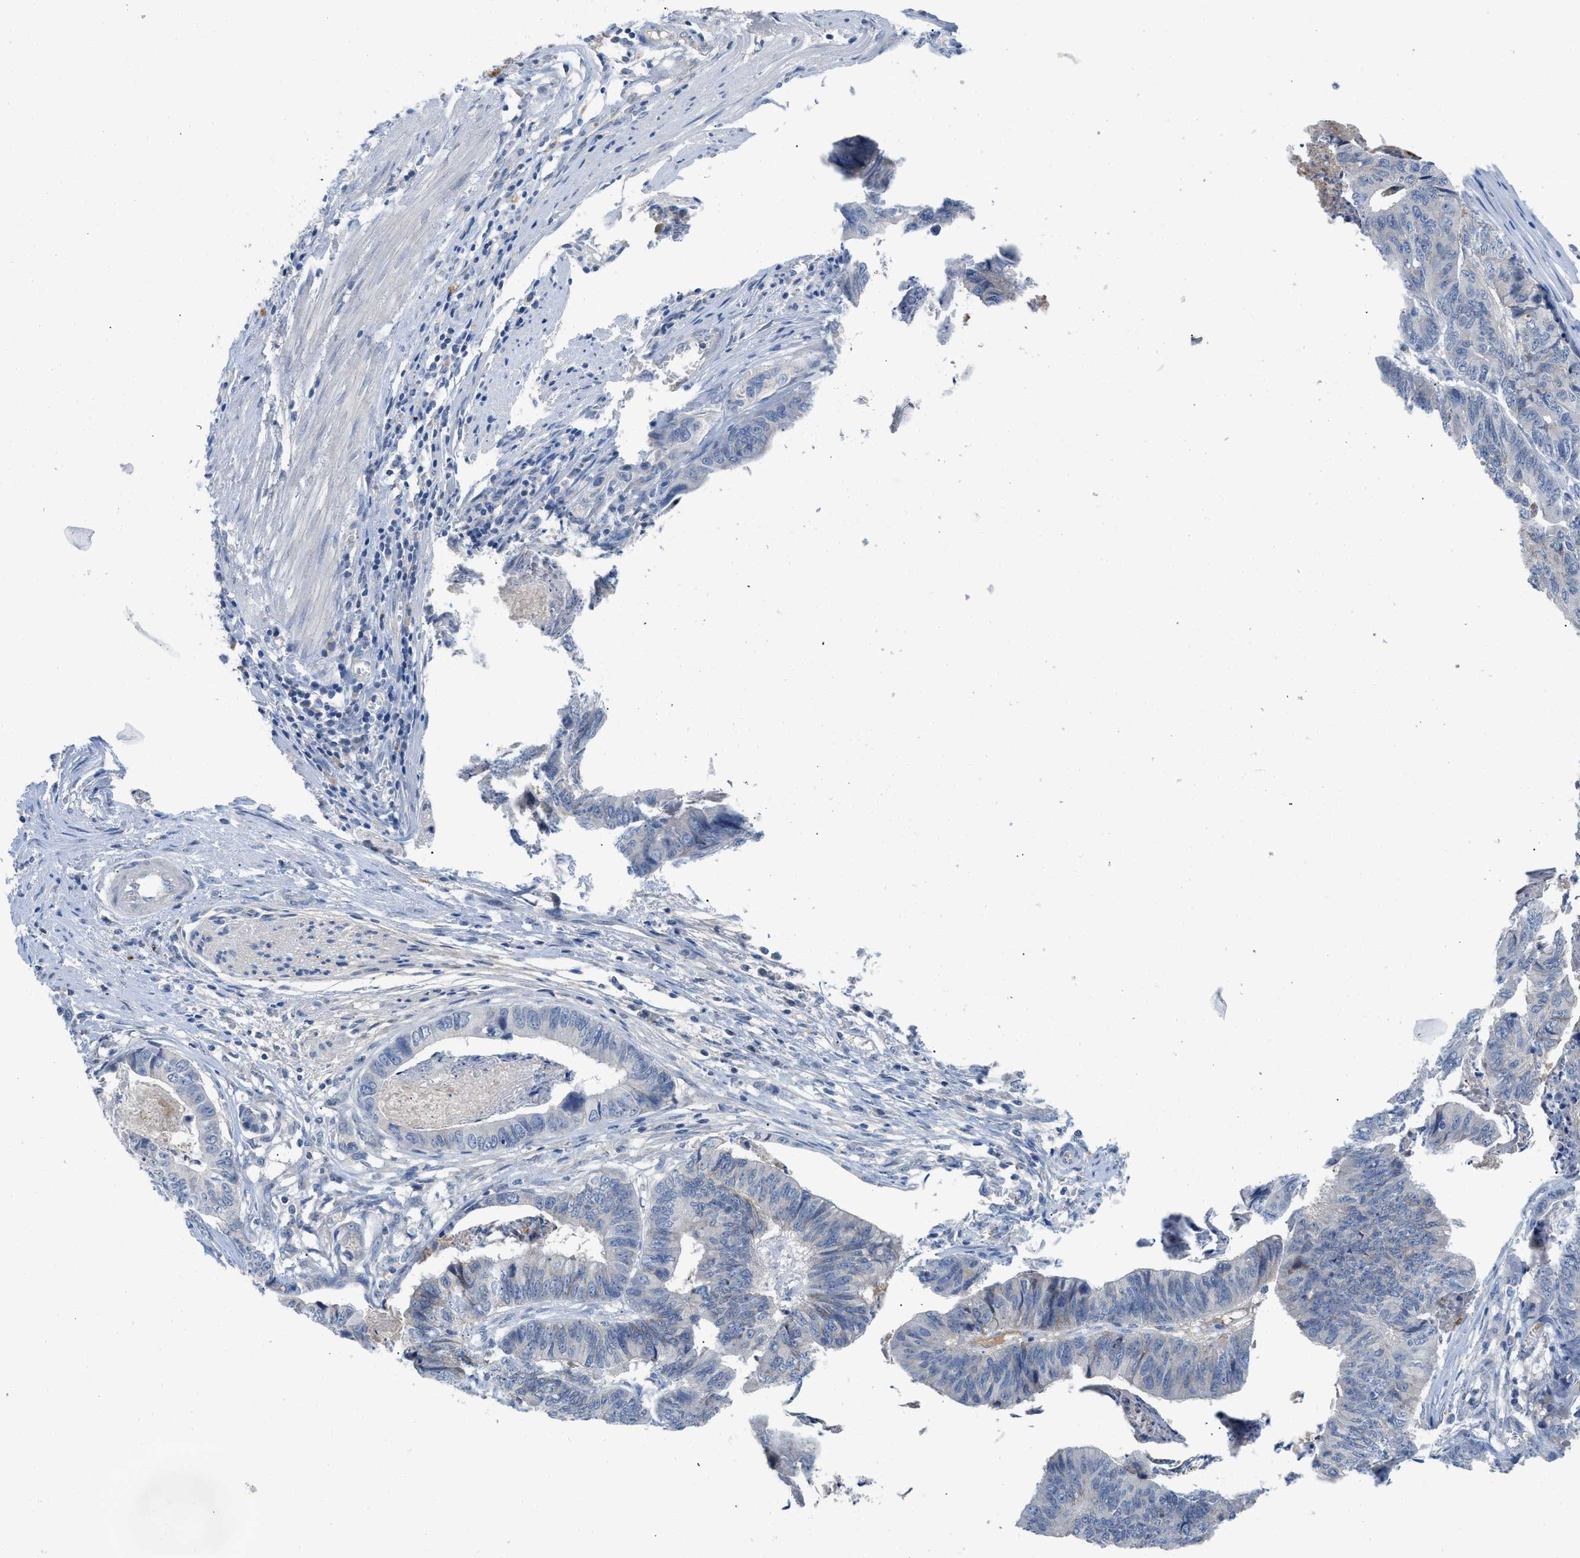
{"staining": {"intensity": "negative", "quantity": "none", "location": "none"}, "tissue": "stomach cancer", "cell_type": "Tumor cells", "image_type": "cancer", "snomed": [{"axis": "morphology", "description": "Adenocarcinoma, NOS"}, {"axis": "topography", "description": "Stomach, lower"}], "caption": "Tumor cells show no significant positivity in stomach adenocarcinoma. The staining was performed using DAB (3,3'-diaminobenzidine) to visualize the protein expression in brown, while the nuclei were stained in blue with hematoxylin (Magnification: 20x).", "gene": "HPX", "patient": {"sex": "male", "age": 77}}